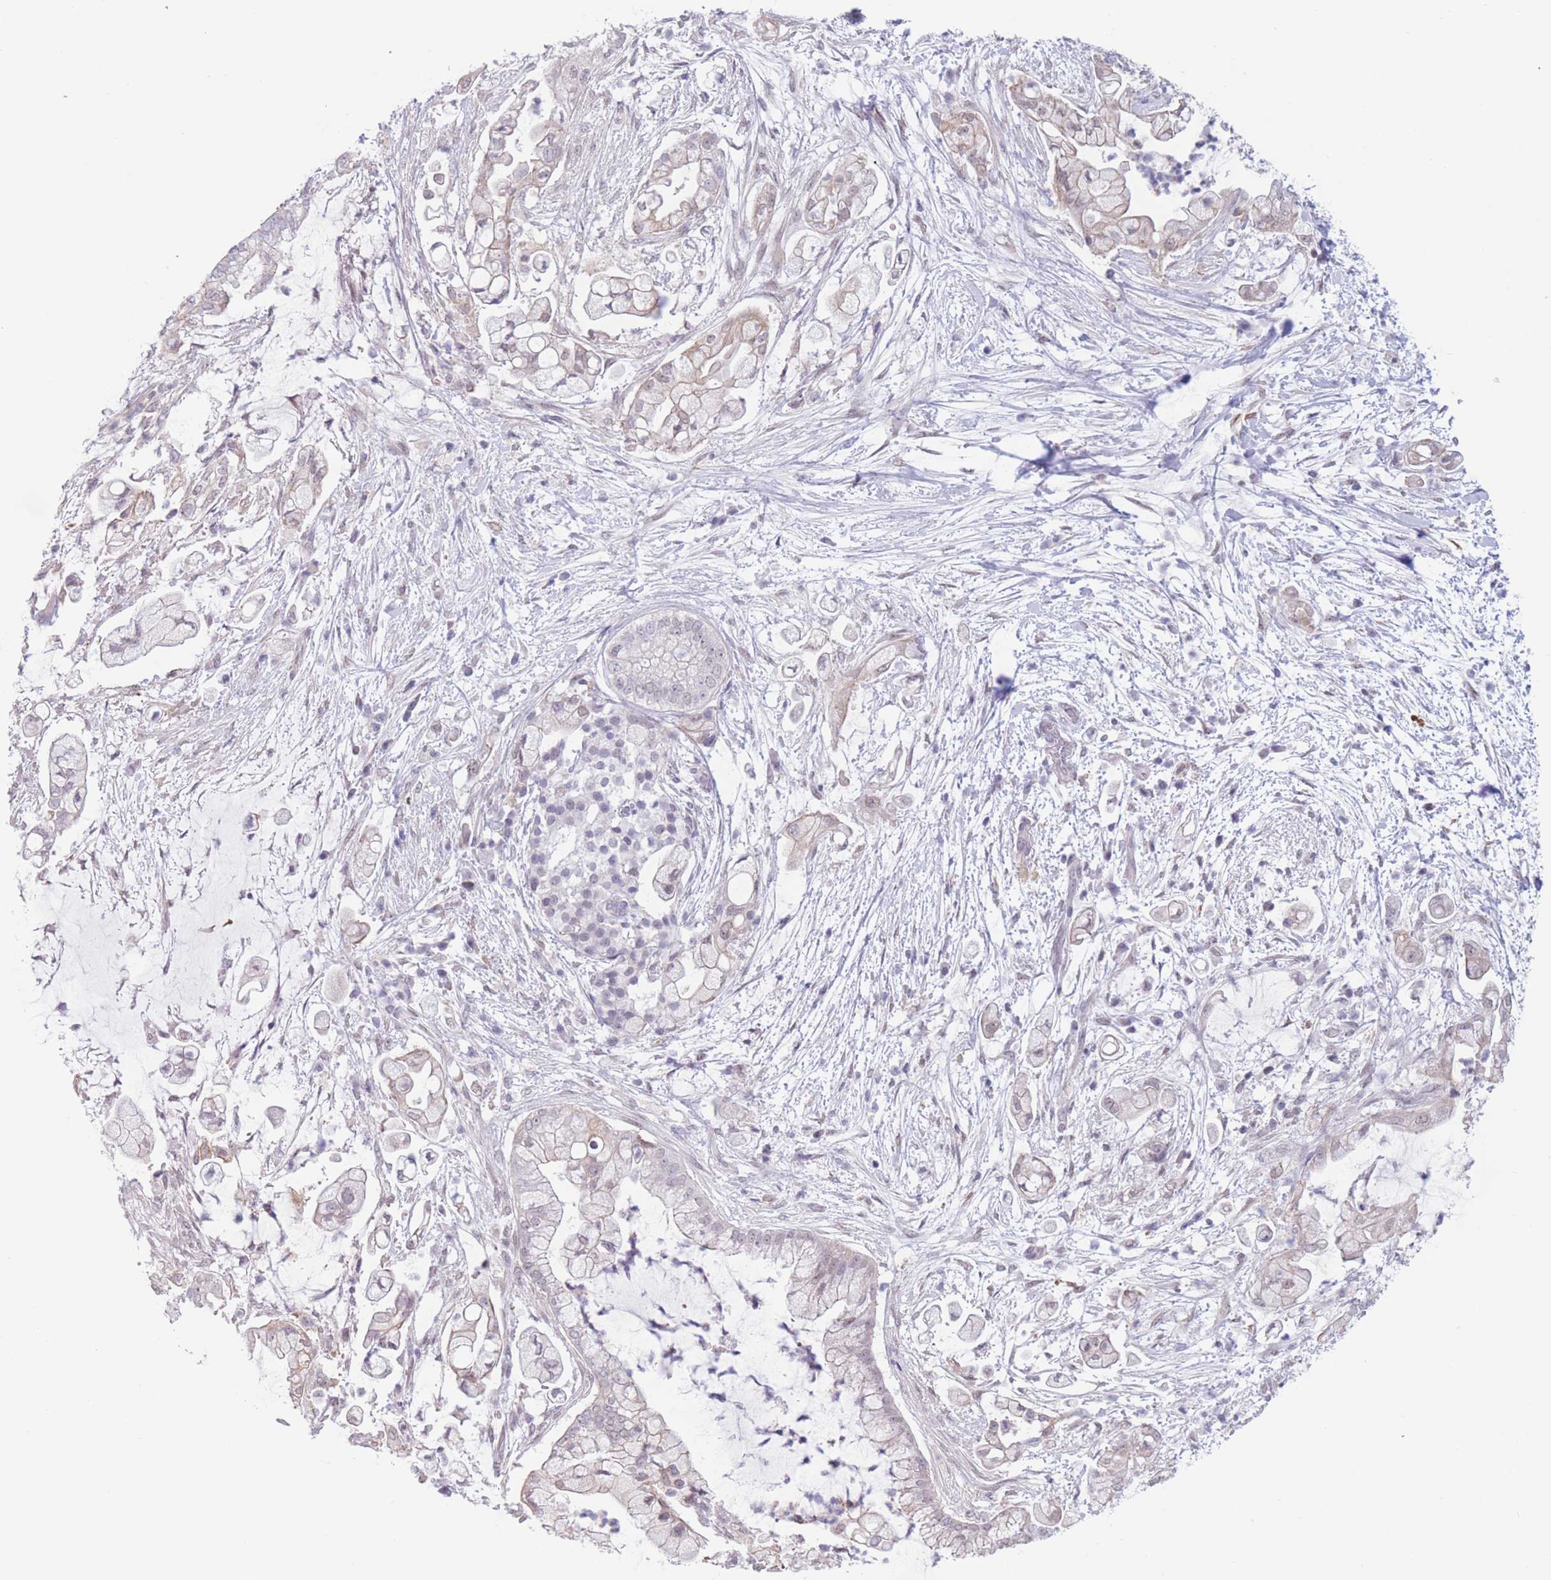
{"staining": {"intensity": "negative", "quantity": "none", "location": "none"}, "tissue": "pancreatic cancer", "cell_type": "Tumor cells", "image_type": "cancer", "snomed": [{"axis": "morphology", "description": "Adenocarcinoma, NOS"}, {"axis": "topography", "description": "Pancreas"}], "caption": "Protein analysis of pancreatic cancer (adenocarcinoma) exhibits no significant positivity in tumor cells. The staining is performed using DAB brown chromogen with nuclei counter-stained in using hematoxylin.", "gene": "PODXL", "patient": {"sex": "female", "age": 69}}